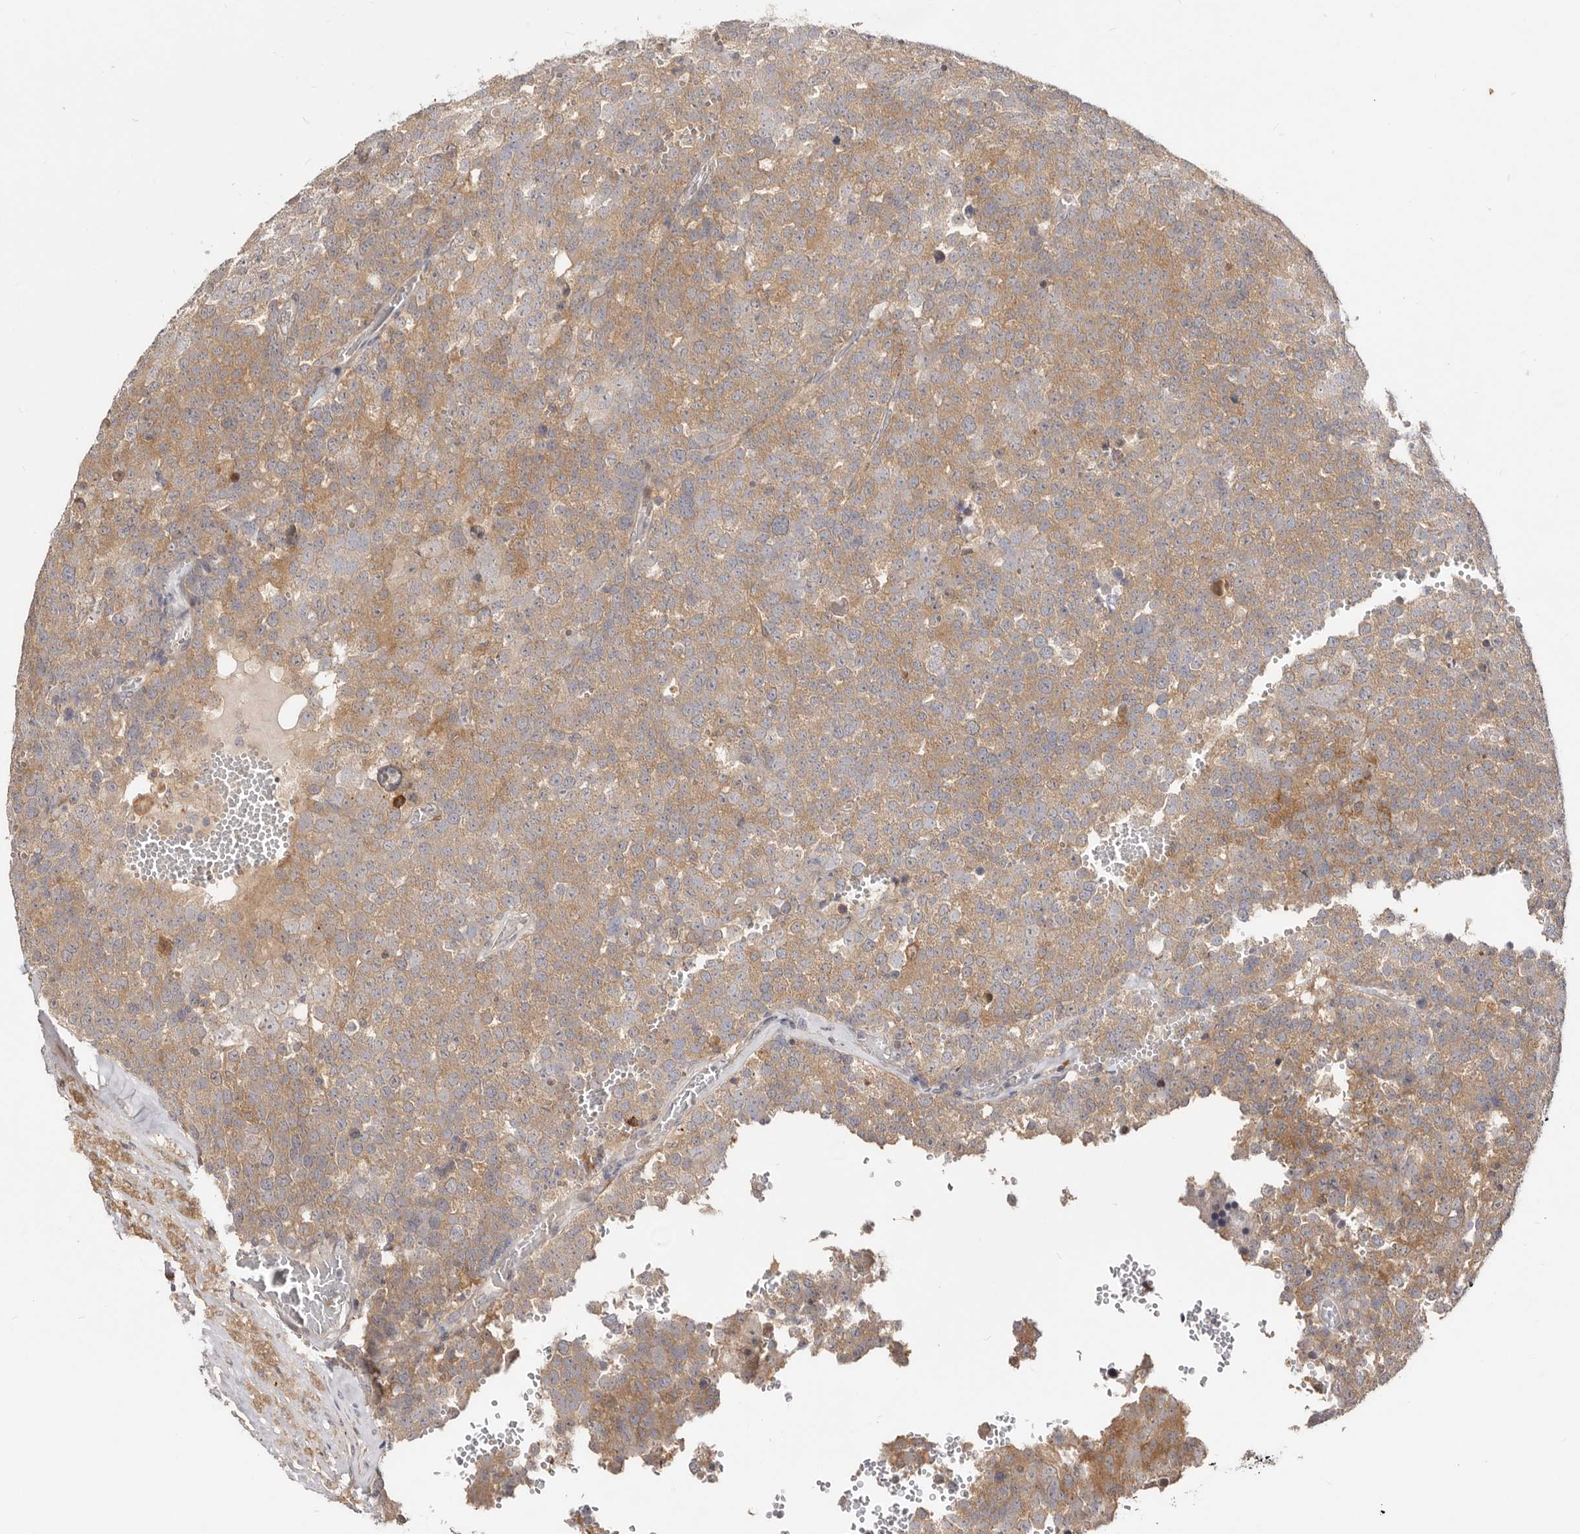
{"staining": {"intensity": "moderate", "quantity": ">75%", "location": "cytoplasmic/membranous"}, "tissue": "testis cancer", "cell_type": "Tumor cells", "image_type": "cancer", "snomed": [{"axis": "morphology", "description": "Seminoma, NOS"}, {"axis": "topography", "description": "Testis"}], "caption": "Protein staining displays moderate cytoplasmic/membranous positivity in approximately >75% of tumor cells in testis cancer (seminoma).", "gene": "TC2N", "patient": {"sex": "male", "age": 71}}